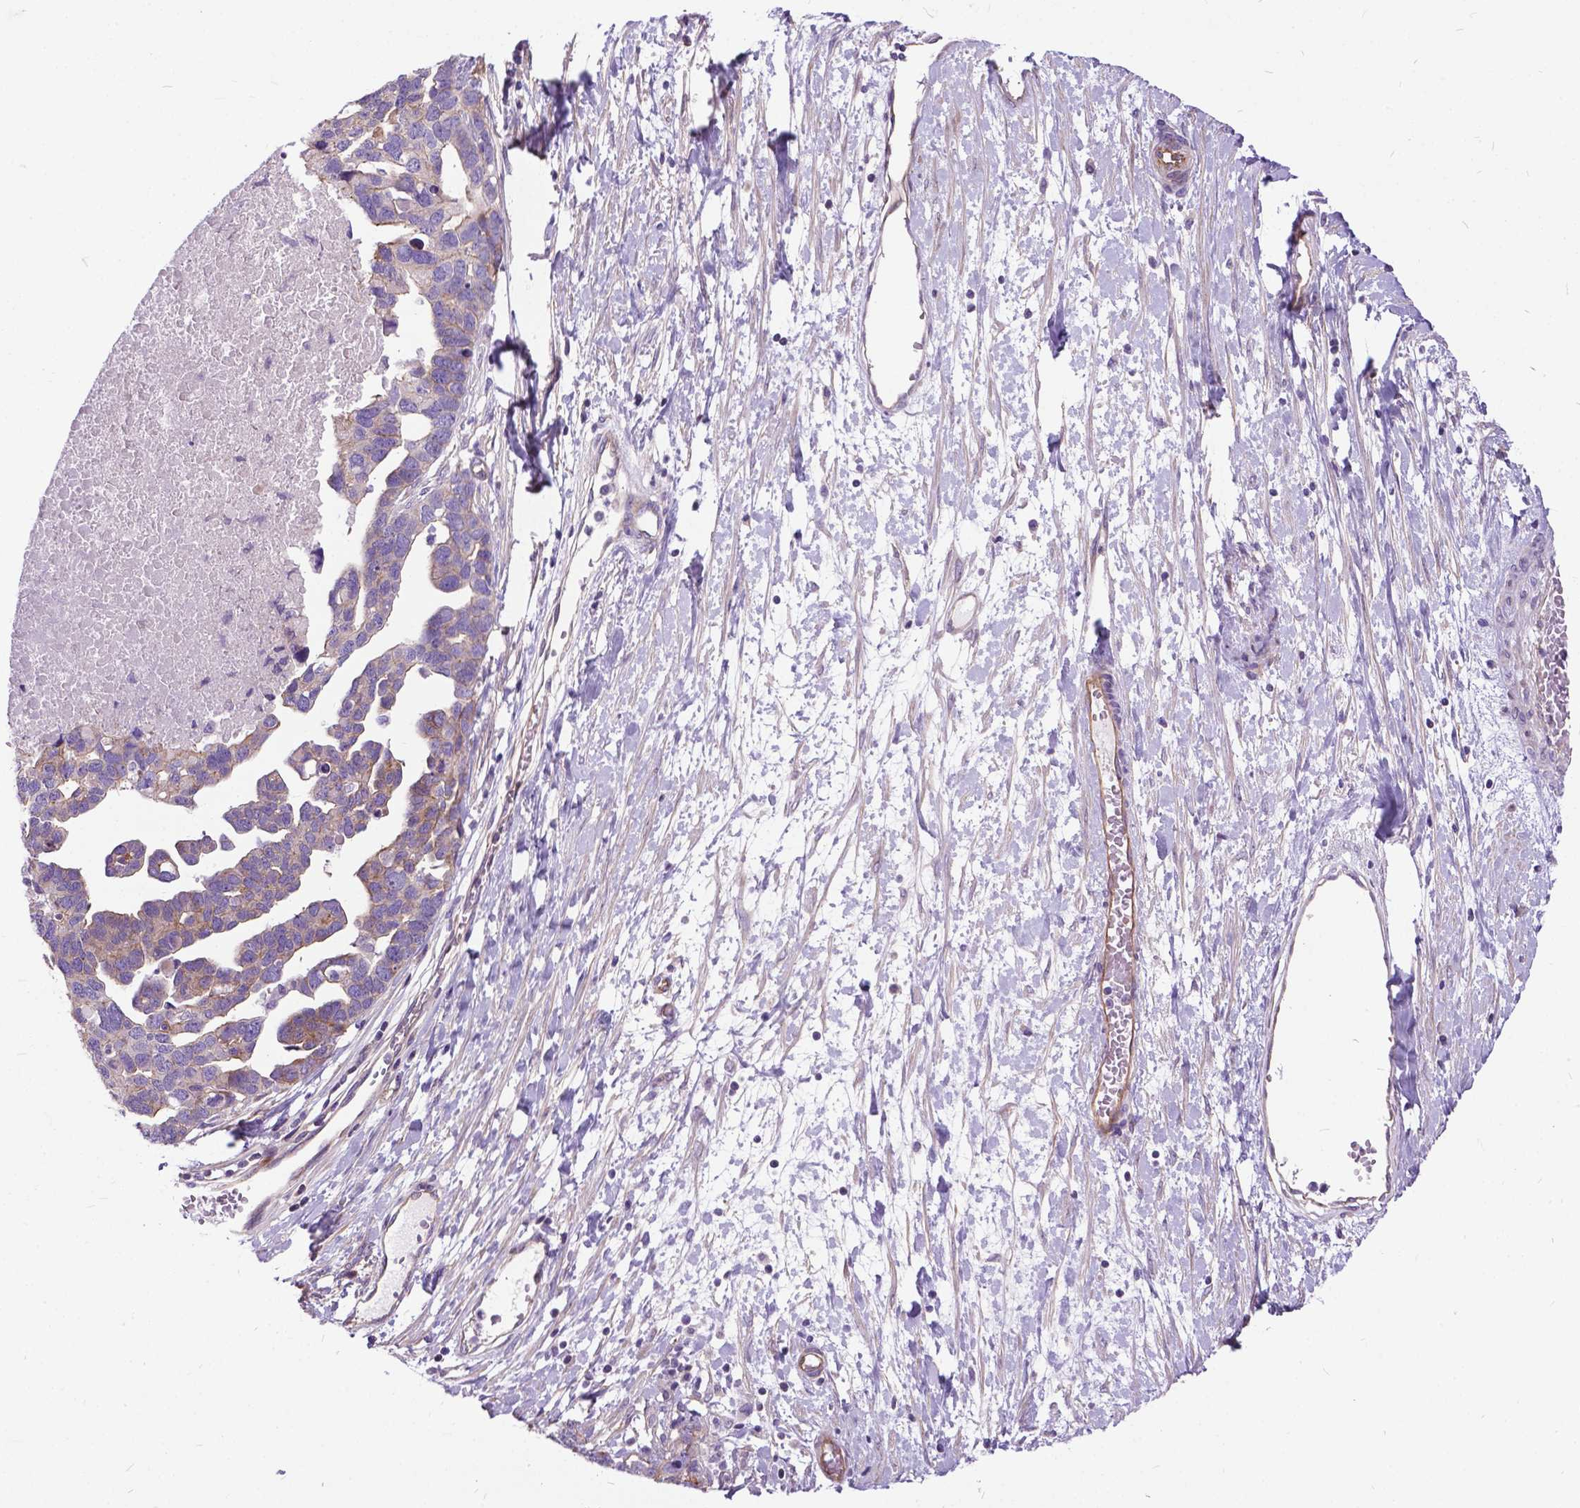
{"staining": {"intensity": "weak", "quantity": "<25%", "location": "cytoplasmic/membranous"}, "tissue": "ovarian cancer", "cell_type": "Tumor cells", "image_type": "cancer", "snomed": [{"axis": "morphology", "description": "Cystadenocarcinoma, serous, NOS"}, {"axis": "topography", "description": "Ovary"}], "caption": "Immunohistochemical staining of human ovarian cancer reveals no significant positivity in tumor cells. Nuclei are stained in blue.", "gene": "FLT4", "patient": {"sex": "female", "age": 54}}